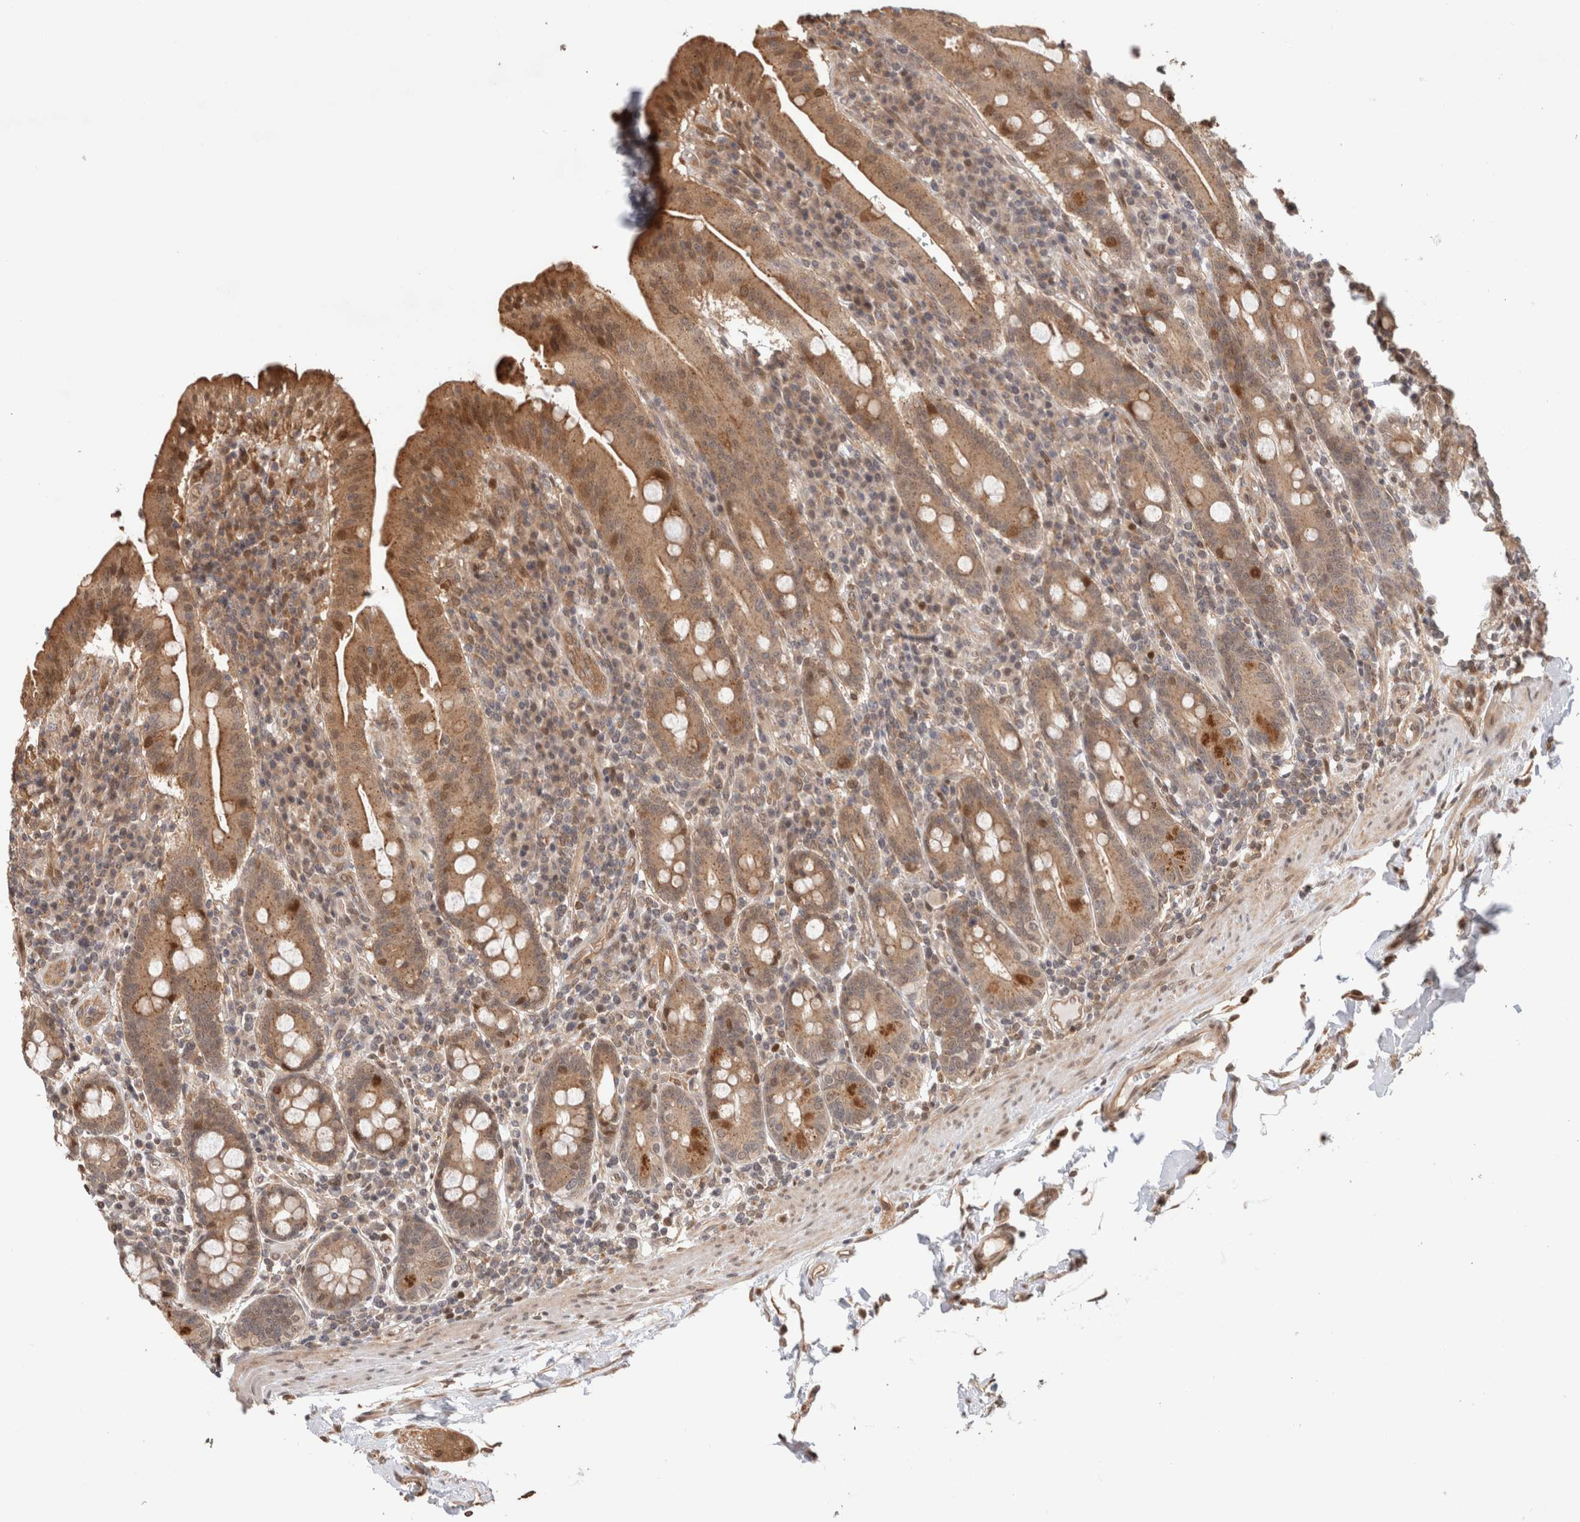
{"staining": {"intensity": "moderate", "quantity": ">75%", "location": "cytoplasmic/membranous,nuclear"}, "tissue": "duodenum", "cell_type": "Glandular cells", "image_type": "normal", "snomed": [{"axis": "morphology", "description": "Normal tissue, NOS"}, {"axis": "morphology", "description": "Adenocarcinoma, NOS"}, {"axis": "topography", "description": "Pancreas"}, {"axis": "topography", "description": "Duodenum"}], "caption": "Duodenum stained with immunohistochemistry (IHC) demonstrates moderate cytoplasmic/membranous,nuclear expression in approximately >75% of glandular cells.", "gene": "OTUD6B", "patient": {"sex": "male", "age": 50}}